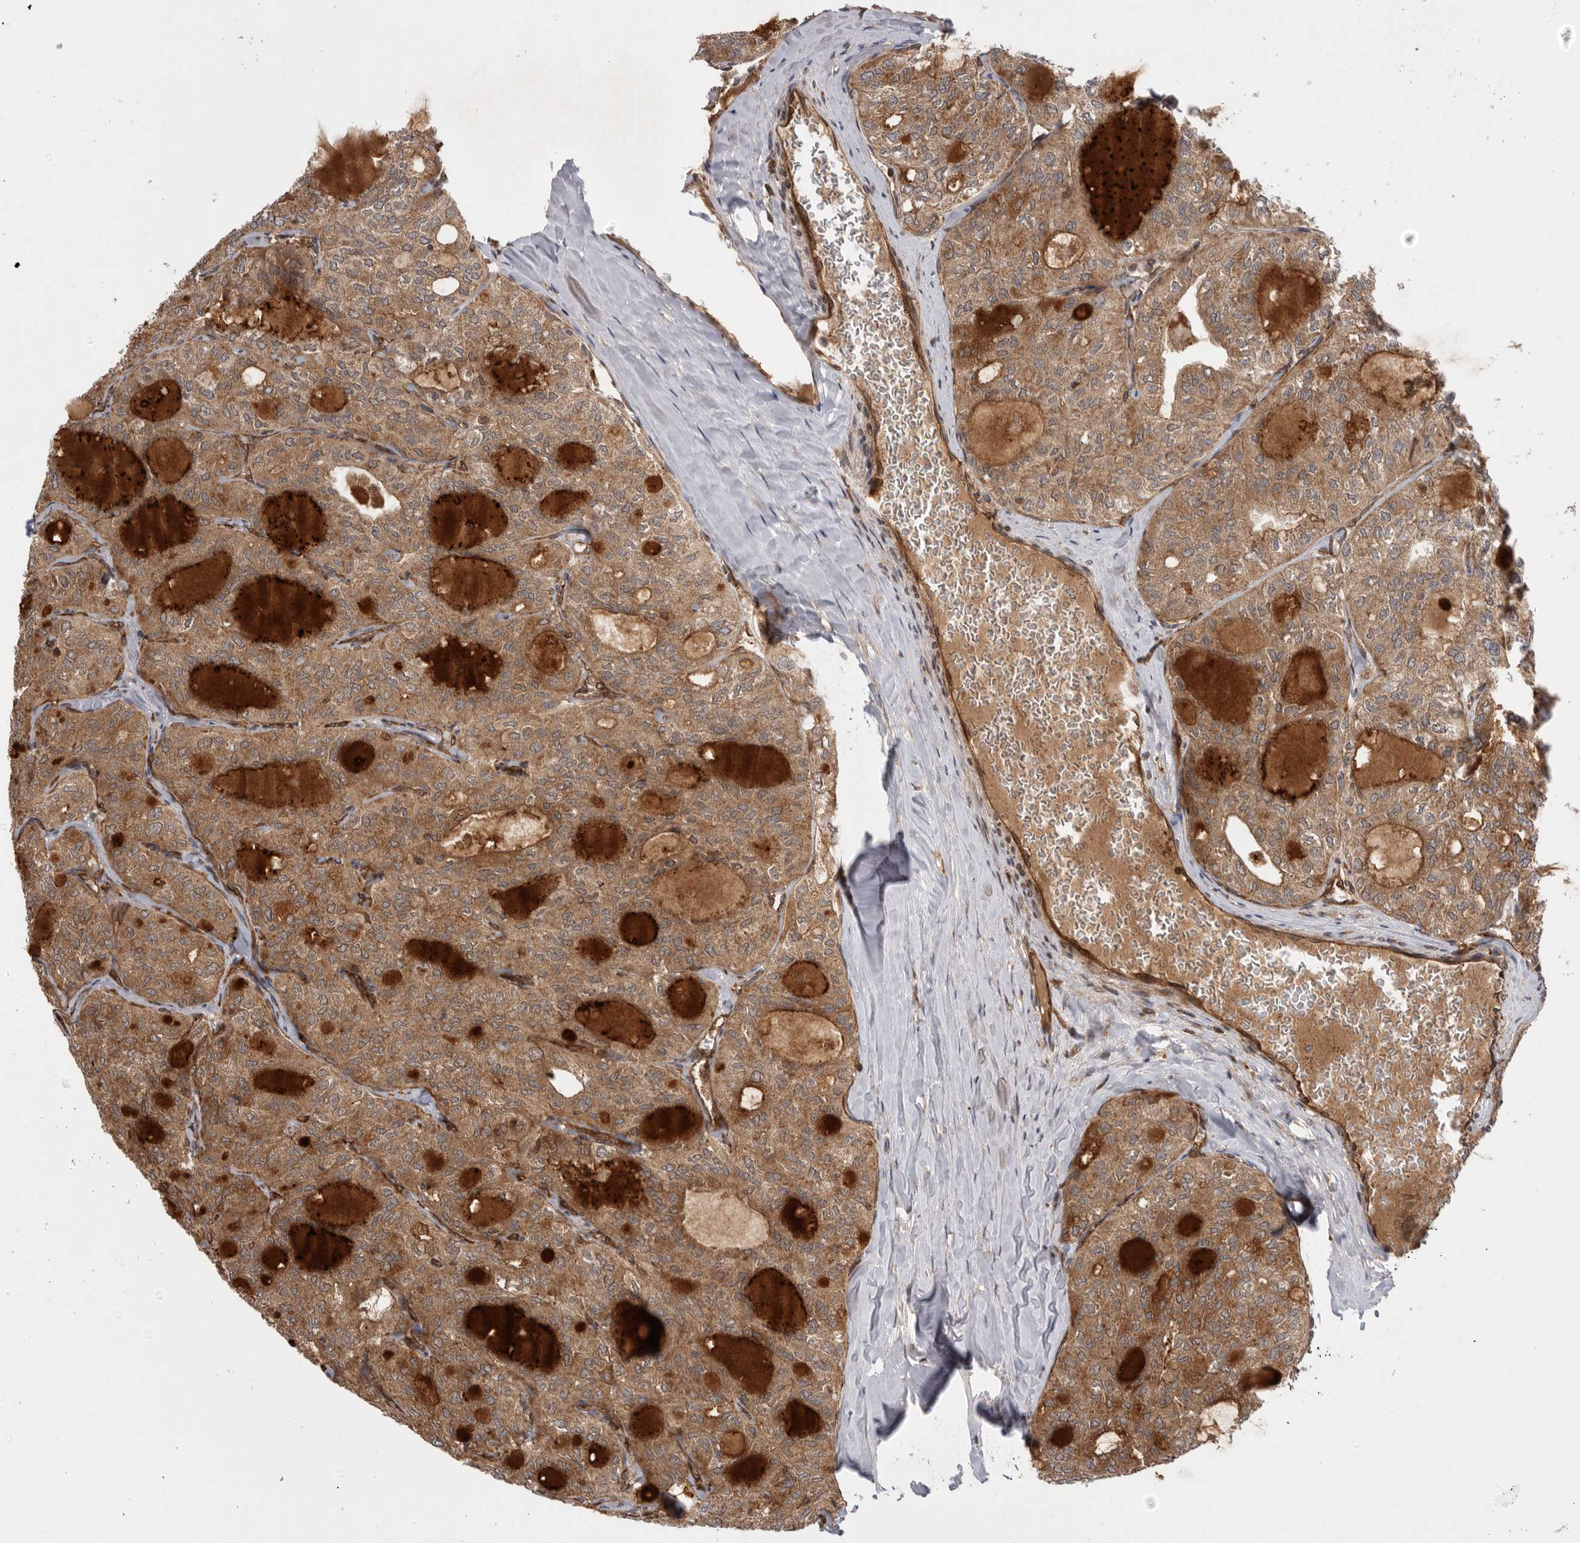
{"staining": {"intensity": "moderate", "quantity": ">75%", "location": "cytoplasmic/membranous"}, "tissue": "thyroid cancer", "cell_type": "Tumor cells", "image_type": "cancer", "snomed": [{"axis": "morphology", "description": "Follicular adenoma carcinoma, NOS"}, {"axis": "topography", "description": "Thyroid gland"}], "caption": "Thyroid cancer was stained to show a protein in brown. There is medium levels of moderate cytoplasmic/membranous positivity in approximately >75% of tumor cells.", "gene": "DHDDS", "patient": {"sex": "male", "age": 75}}